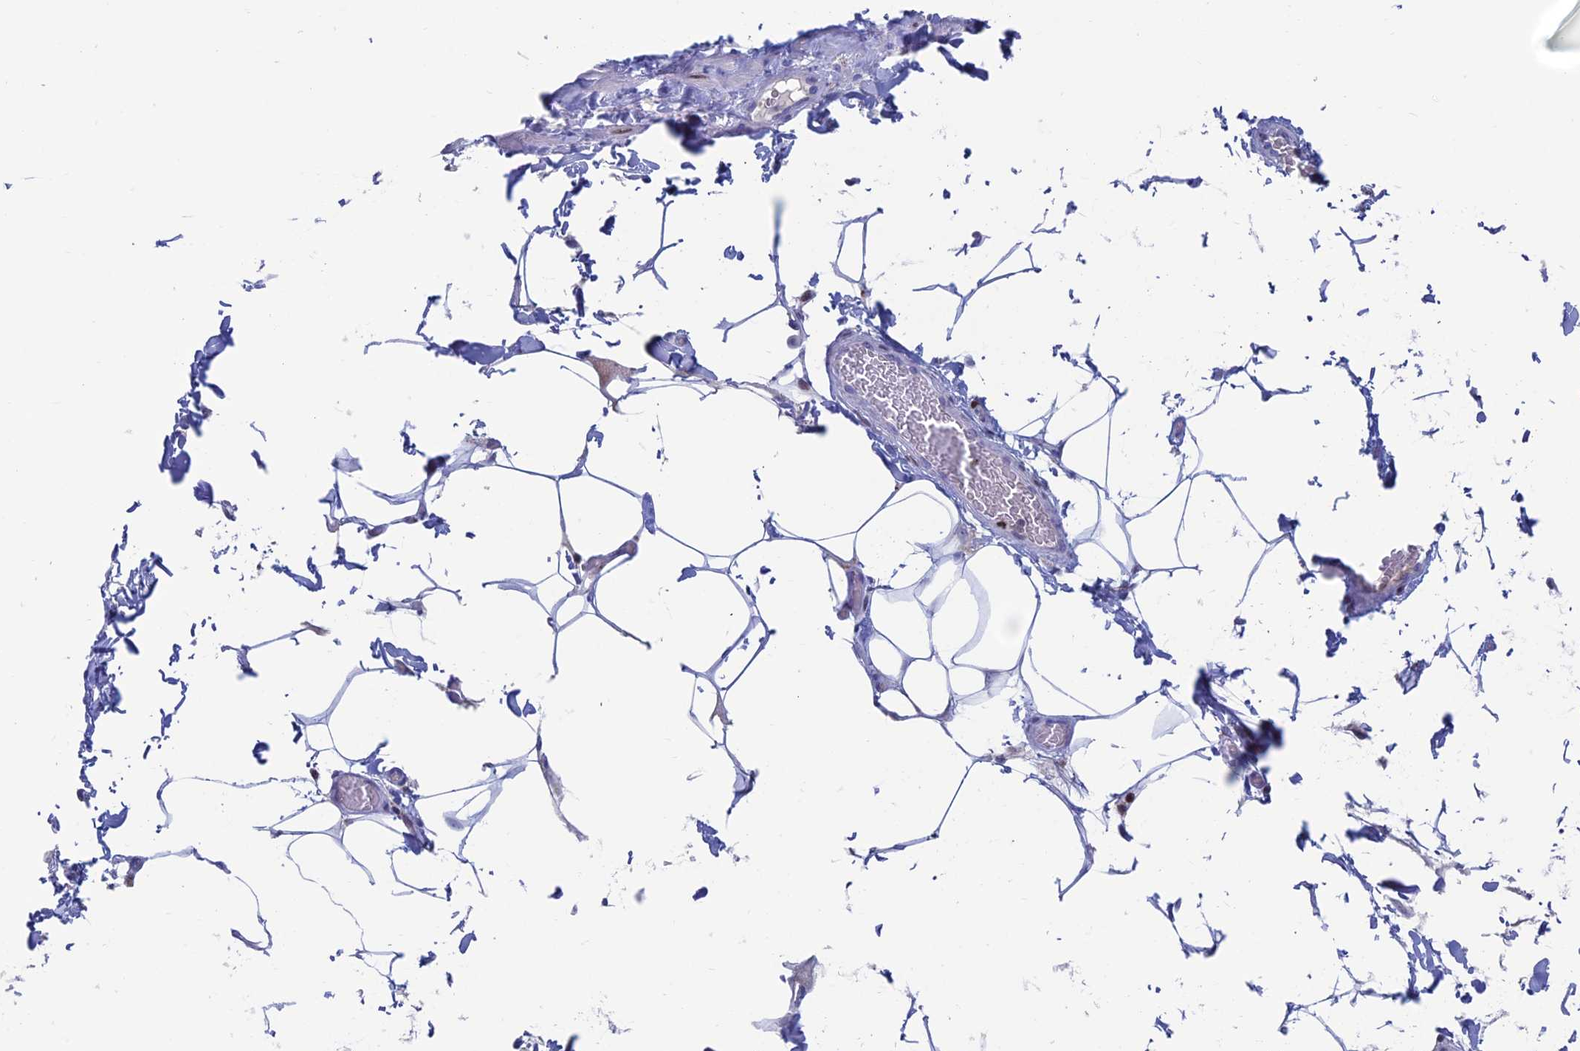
{"staining": {"intensity": "negative", "quantity": "none", "location": "none"}, "tissue": "adipose tissue", "cell_type": "Adipocytes", "image_type": "normal", "snomed": [{"axis": "morphology", "description": "Normal tissue, NOS"}, {"axis": "topography", "description": "Soft tissue"}, {"axis": "topography", "description": "Adipose tissue"}, {"axis": "topography", "description": "Vascular tissue"}, {"axis": "topography", "description": "Peripheral nerve tissue"}], "caption": "This is a photomicrograph of immunohistochemistry staining of normal adipose tissue, which shows no expression in adipocytes.", "gene": "CERS6", "patient": {"sex": "male", "age": 46}}